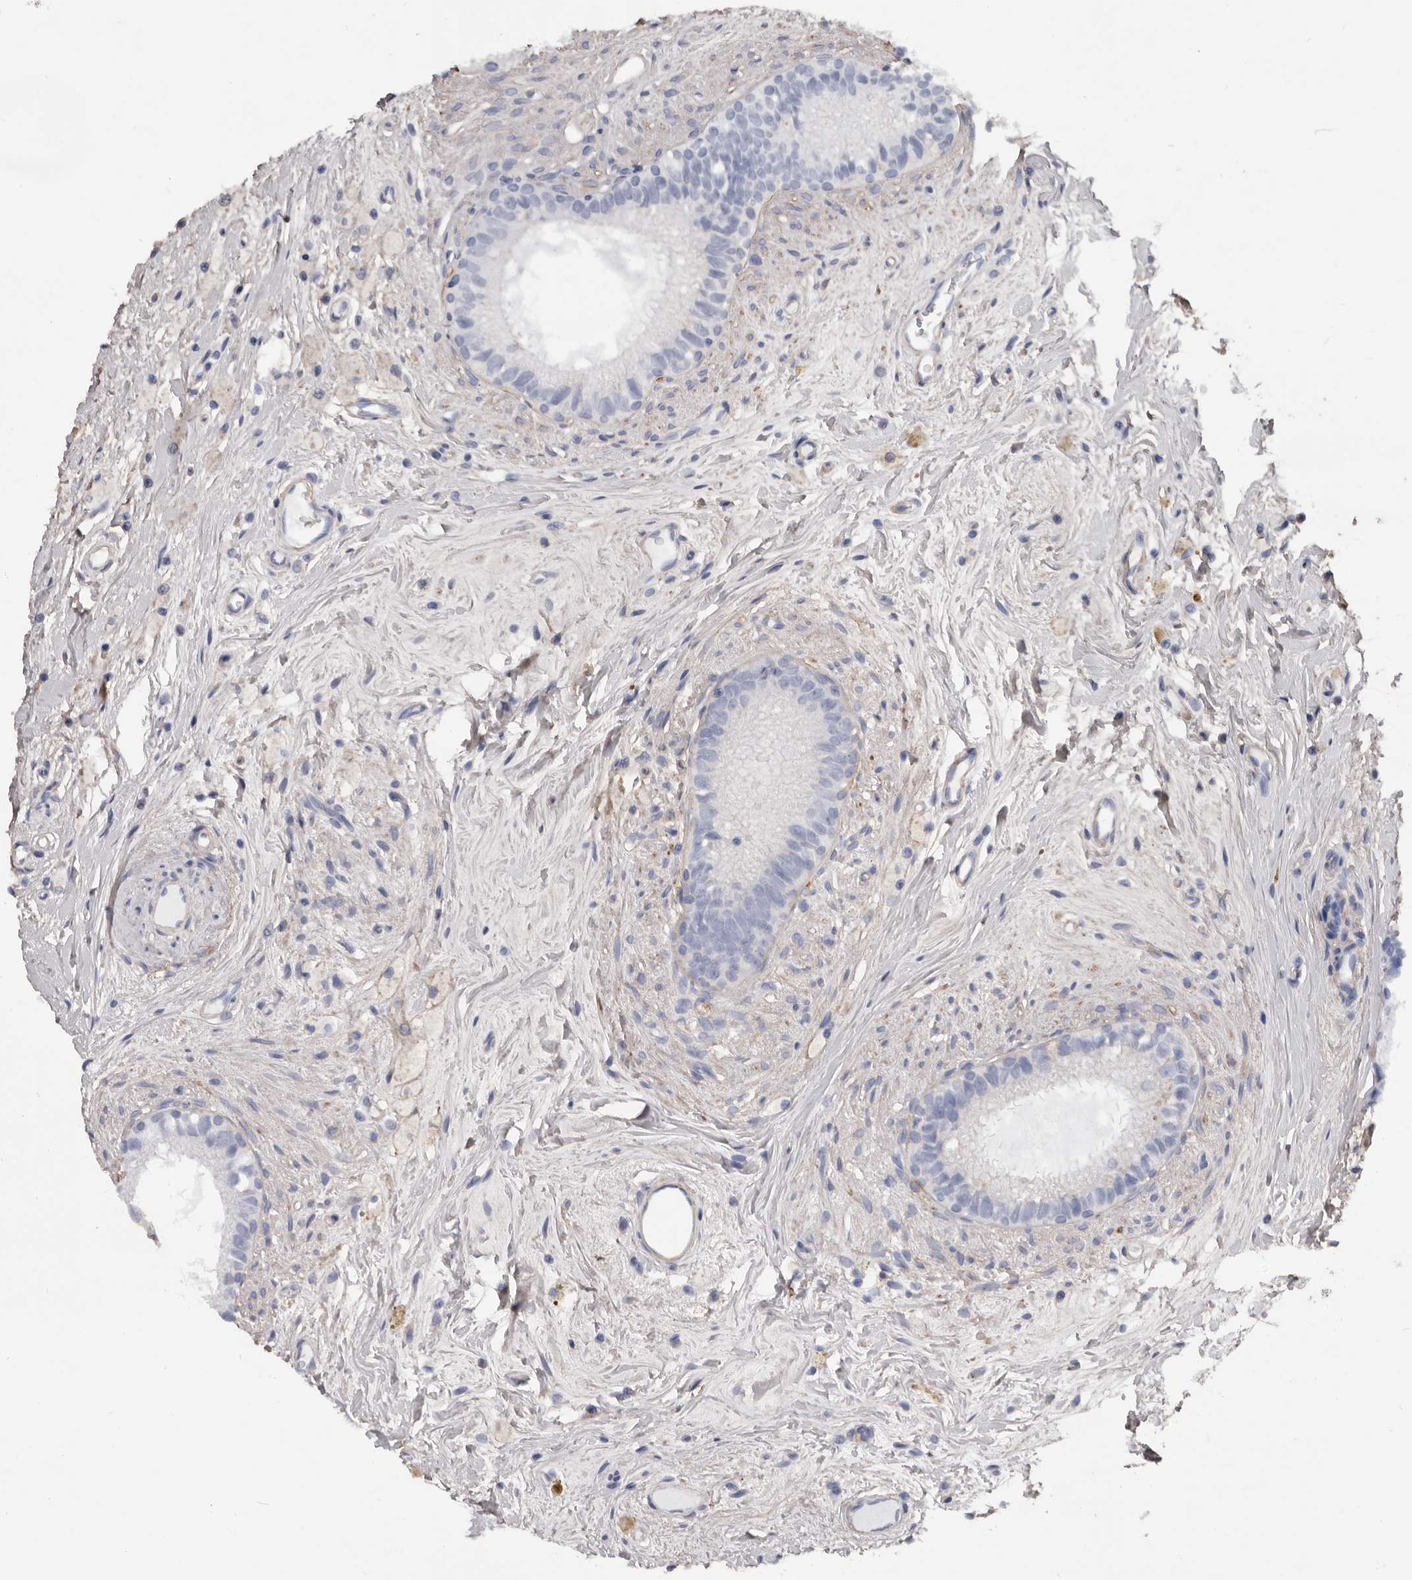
{"staining": {"intensity": "moderate", "quantity": ">75%", "location": "cytoplasmic/membranous"}, "tissue": "epididymis", "cell_type": "Glandular cells", "image_type": "normal", "snomed": [{"axis": "morphology", "description": "Normal tissue, NOS"}, {"axis": "topography", "description": "Epididymis"}], "caption": "Immunohistochemistry (DAB) staining of benign epididymis exhibits moderate cytoplasmic/membranous protein expression in about >75% of glandular cells.", "gene": "ADAMTS2", "patient": {"sex": "male", "age": 80}}